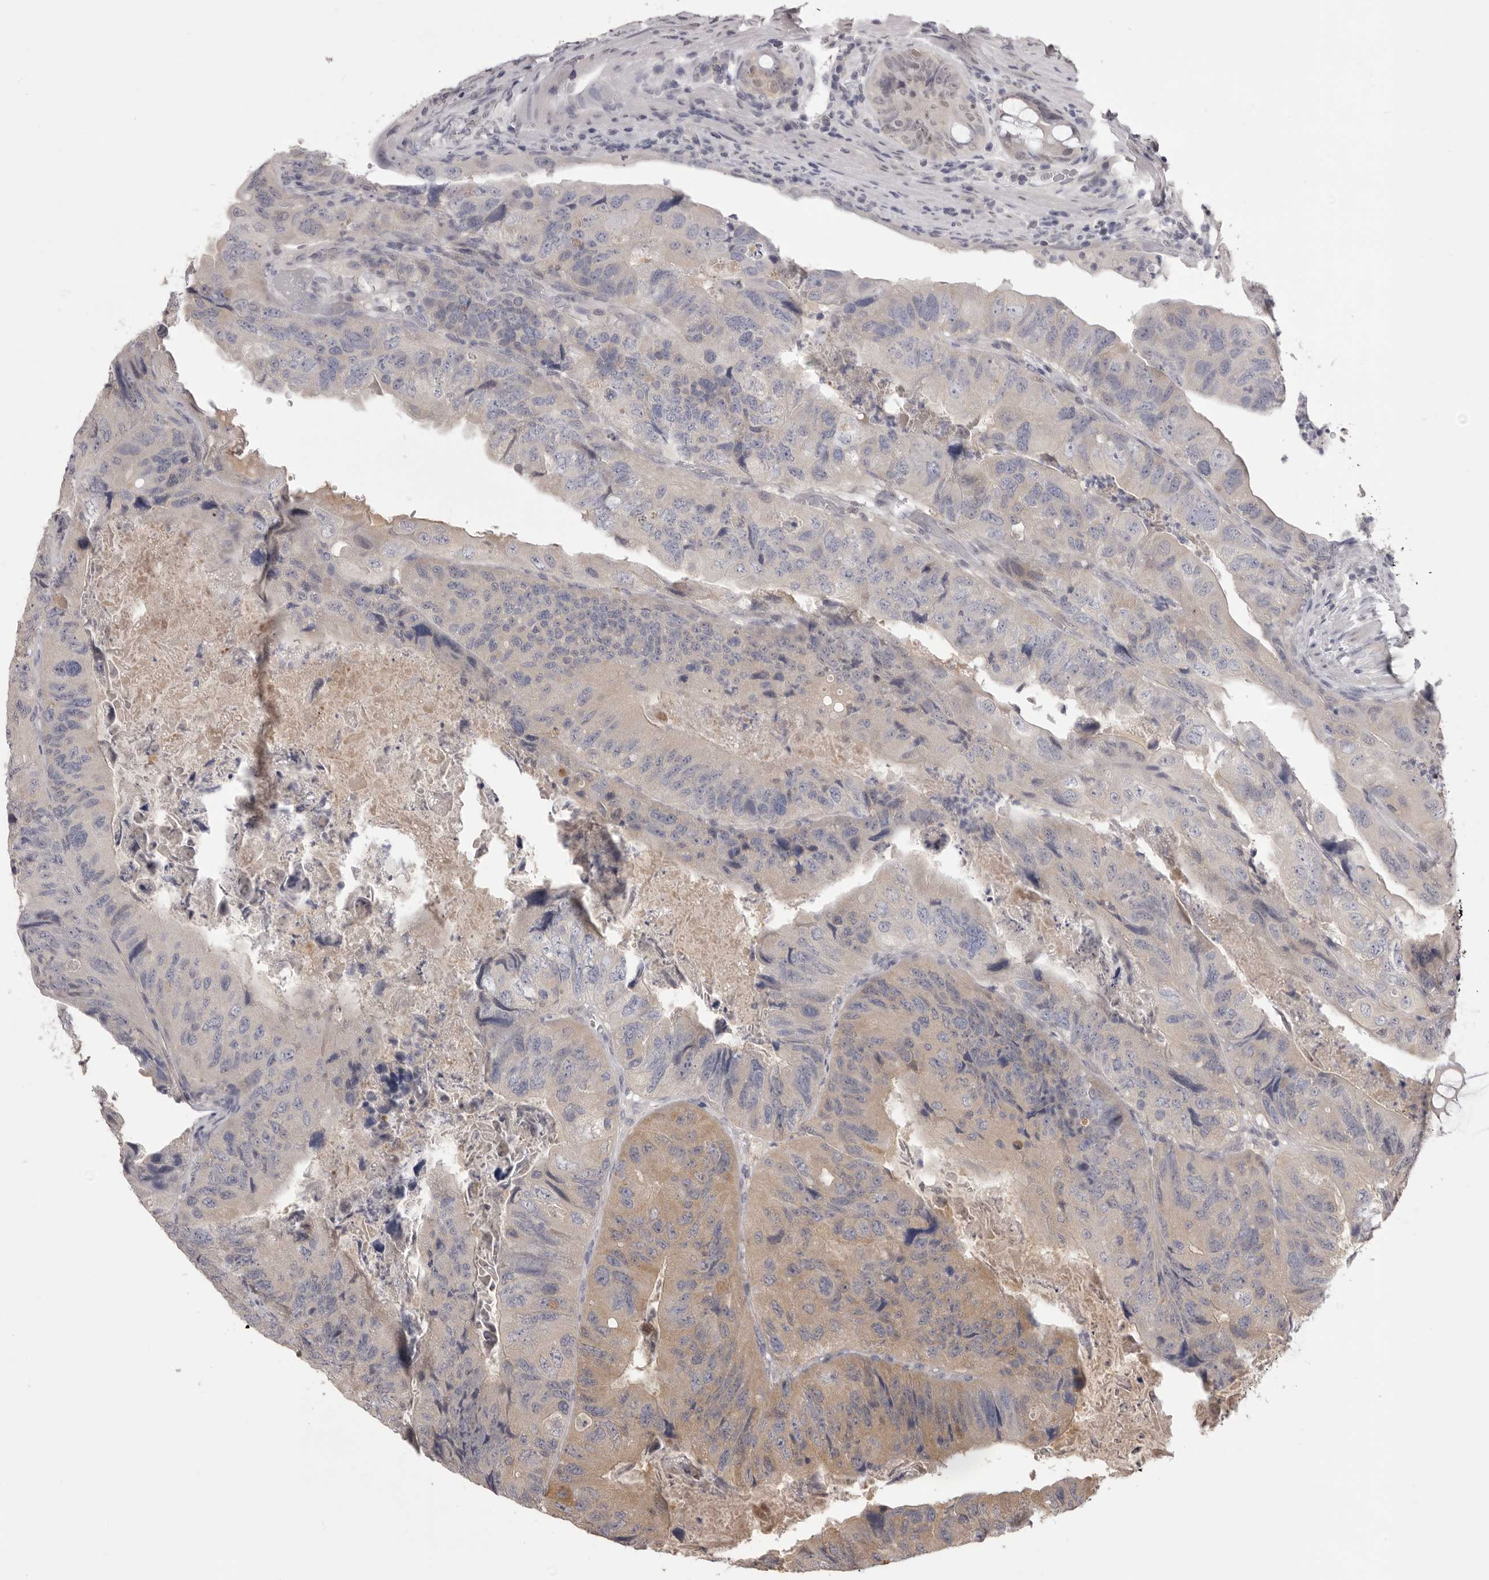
{"staining": {"intensity": "weak", "quantity": "25%-75%", "location": "cytoplasmic/membranous"}, "tissue": "colorectal cancer", "cell_type": "Tumor cells", "image_type": "cancer", "snomed": [{"axis": "morphology", "description": "Adenocarcinoma, NOS"}, {"axis": "topography", "description": "Rectum"}], "caption": "Immunohistochemical staining of human colorectal adenocarcinoma shows low levels of weak cytoplasmic/membranous protein staining in about 25%-75% of tumor cells. The staining was performed using DAB (3,3'-diaminobenzidine), with brown indicating positive protein expression. Nuclei are stained blue with hematoxylin.", "gene": "MDH1", "patient": {"sex": "male", "age": 63}}